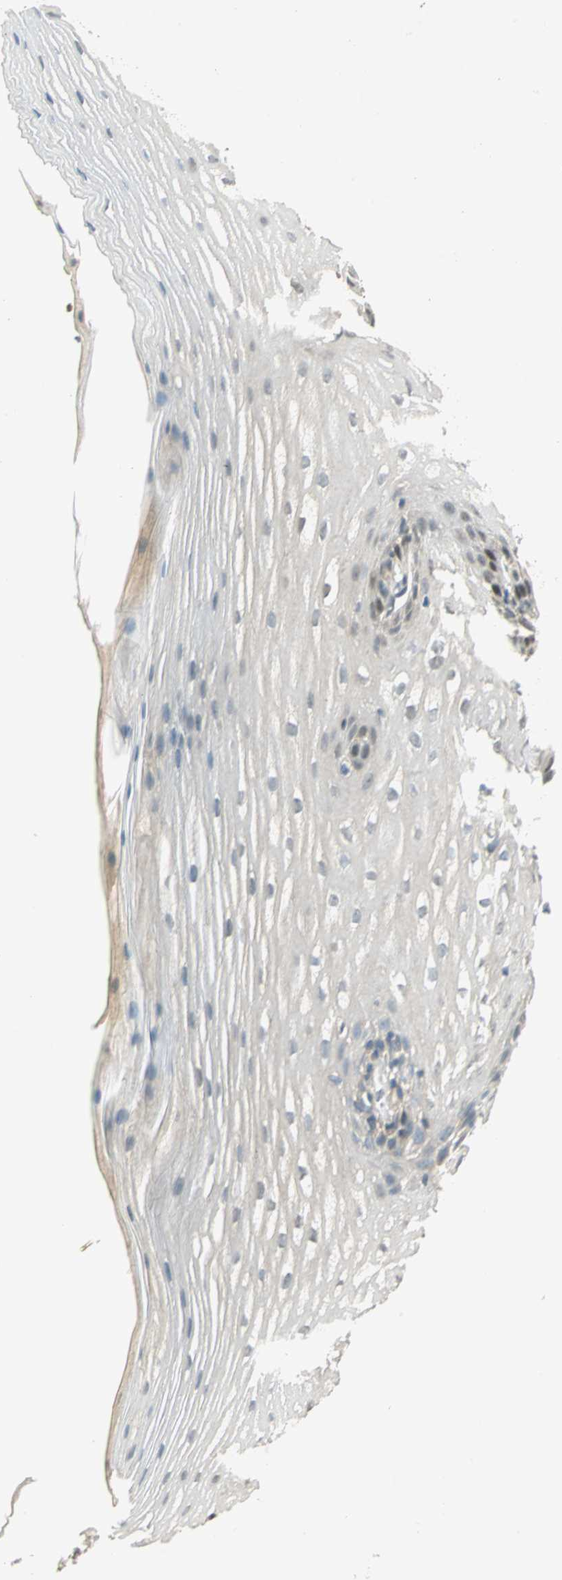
{"staining": {"intensity": "moderate", "quantity": "<25%", "location": "nuclear"}, "tissue": "esophagus", "cell_type": "Squamous epithelial cells", "image_type": "normal", "snomed": [{"axis": "morphology", "description": "Normal tissue, NOS"}, {"axis": "topography", "description": "Esophagus"}], "caption": "Esophagus stained with DAB (3,3'-diaminobenzidine) immunohistochemistry (IHC) displays low levels of moderate nuclear staining in about <25% of squamous epithelial cells. The staining was performed using DAB (3,3'-diaminobenzidine), with brown indicating positive protein expression. Nuclei are stained blue with hematoxylin.", "gene": "BIRC2", "patient": {"sex": "female", "age": 70}}